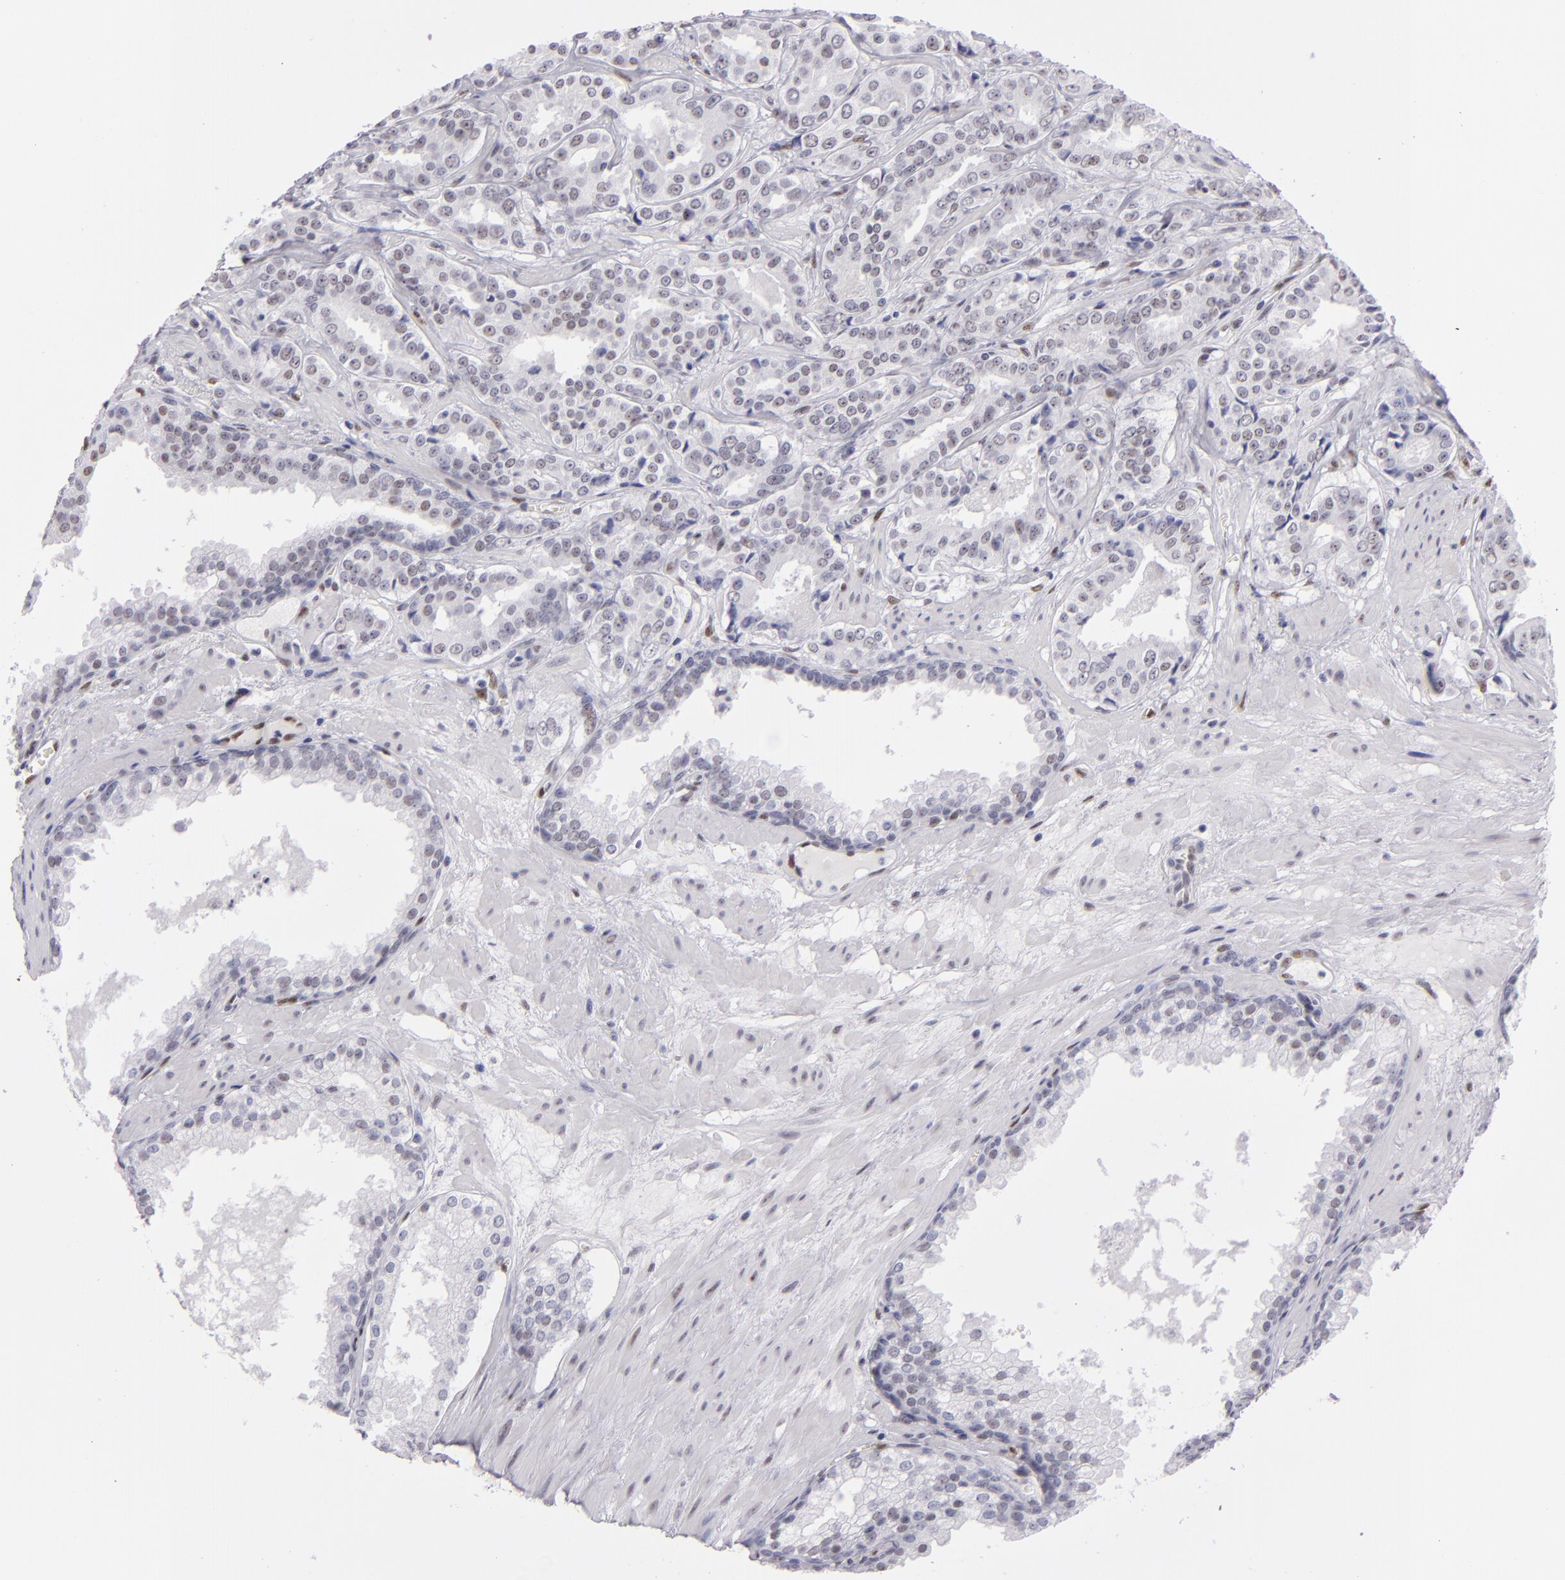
{"staining": {"intensity": "weak", "quantity": "<25%", "location": "nuclear"}, "tissue": "prostate cancer", "cell_type": "Tumor cells", "image_type": "cancer", "snomed": [{"axis": "morphology", "description": "Adenocarcinoma, Medium grade"}, {"axis": "topography", "description": "Prostate"}], "caption": "The histopathology image shows no significant staining in tumor cells of medium-grade adenocarcinoma (prostate).", "gene": "TOP3A", "patient": {"sex": "male", "age": 60}}